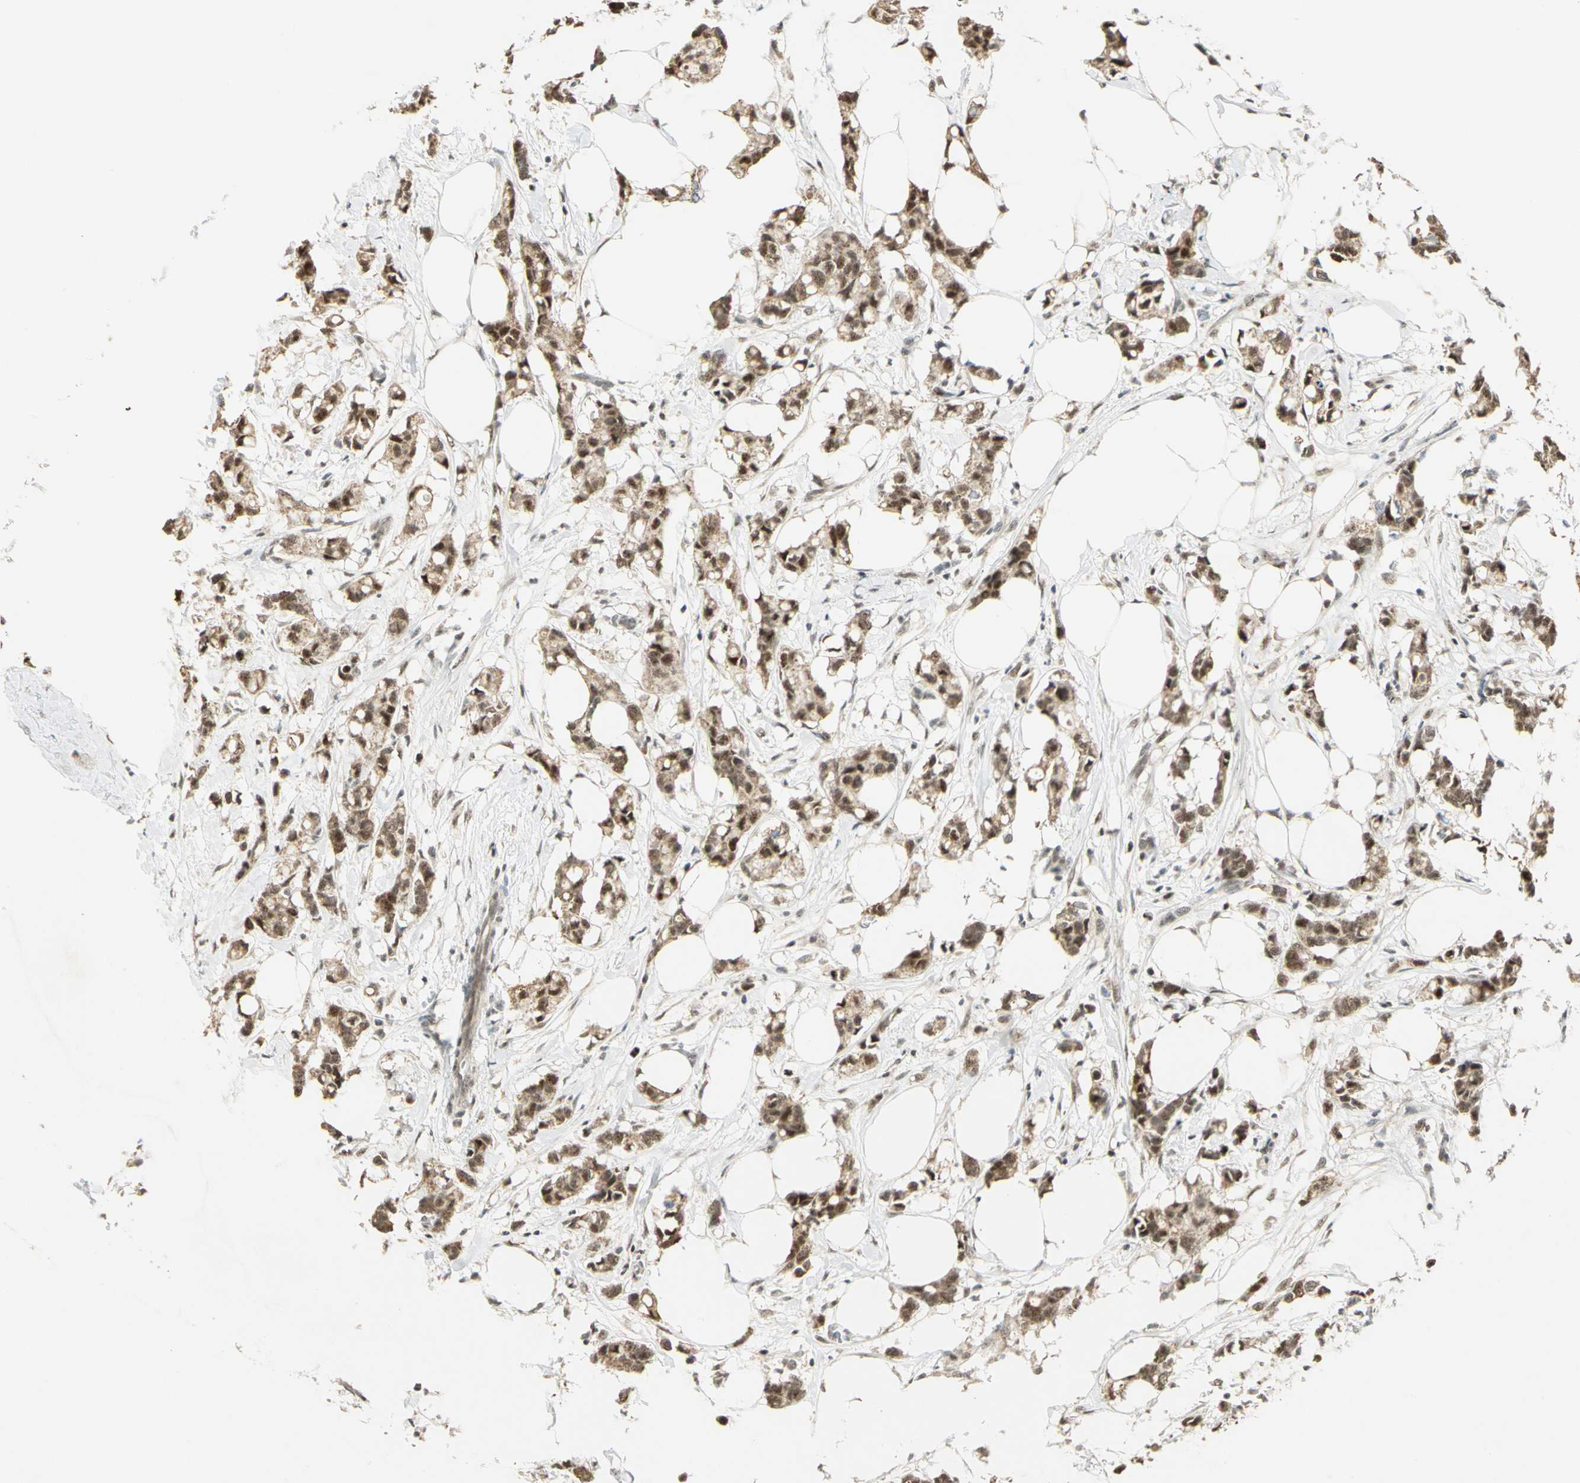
{"staining": {"intensity": "moderate", "quantity": ">75%", "location": "cytoplasmic/membranous,nuclear"}, "tissue": "breast cancer", "cell_type": "Tumor cells", "image_type": "cancer", "snomed": [{"axis": "morphology", "description": "Duct carcinoma"}, {"axis": "topography", "description": "Breast"}], "caption": "Approximately >75% of tumor cells in intraductal carcinoma (breast) show moderate cytoplasmic/membranous and nuclear protein staining as visualized by brown immunohistochemical staining.", "gene": "CCNT1", "patient": {"sex": "female", "age": 84}}